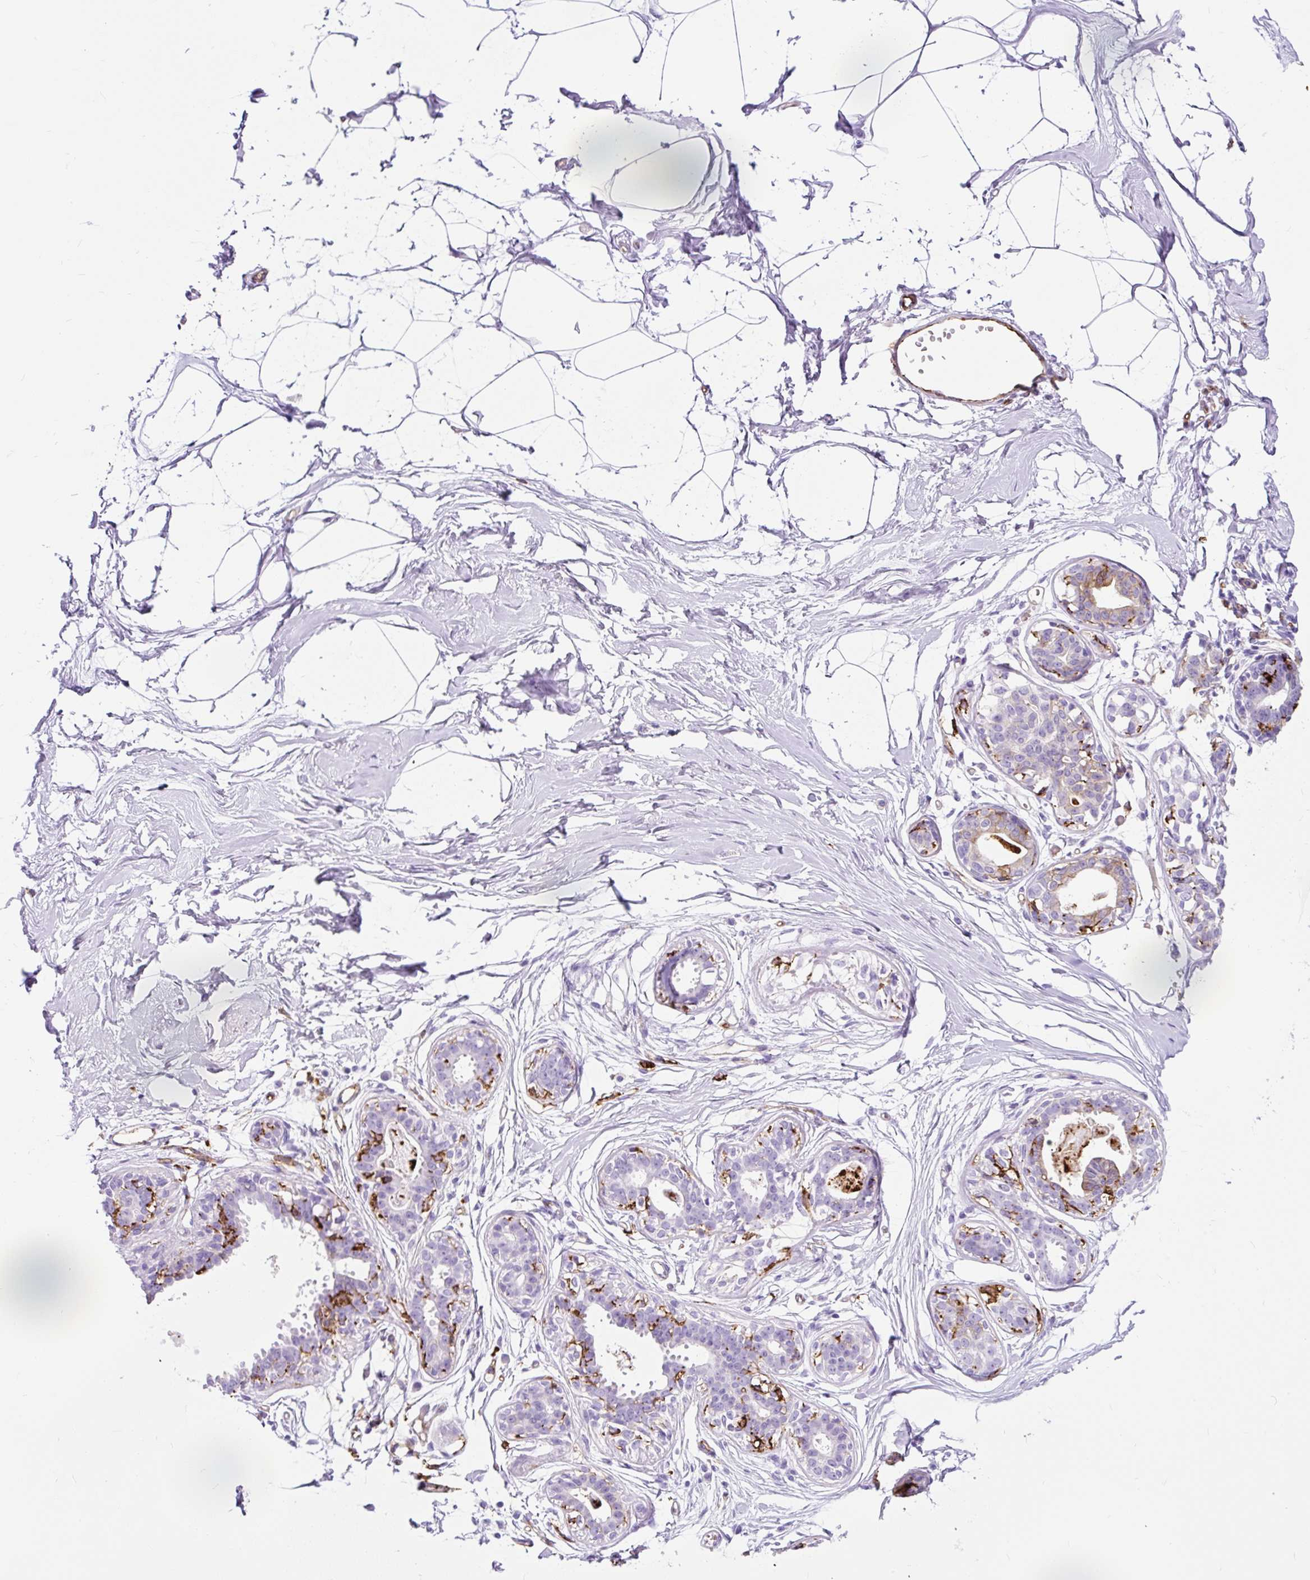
{"staining": {"intensity": "negative", "quantity": "none", "location": "none"}, "tissue": "breast", "cell_type": "Adipocytes", "image_type": "normal", "snomed": [{"axis": "morphology", "description": "Normal tissue, NOS"}, {"axis": "topography", "description": "Breast"}], "caption": "IHC of normal breast reveals no expression in adipocytes. Nuclei are stained in blue.", "gene": "HLA", "patient": {"sex": "female", "age": 45}}